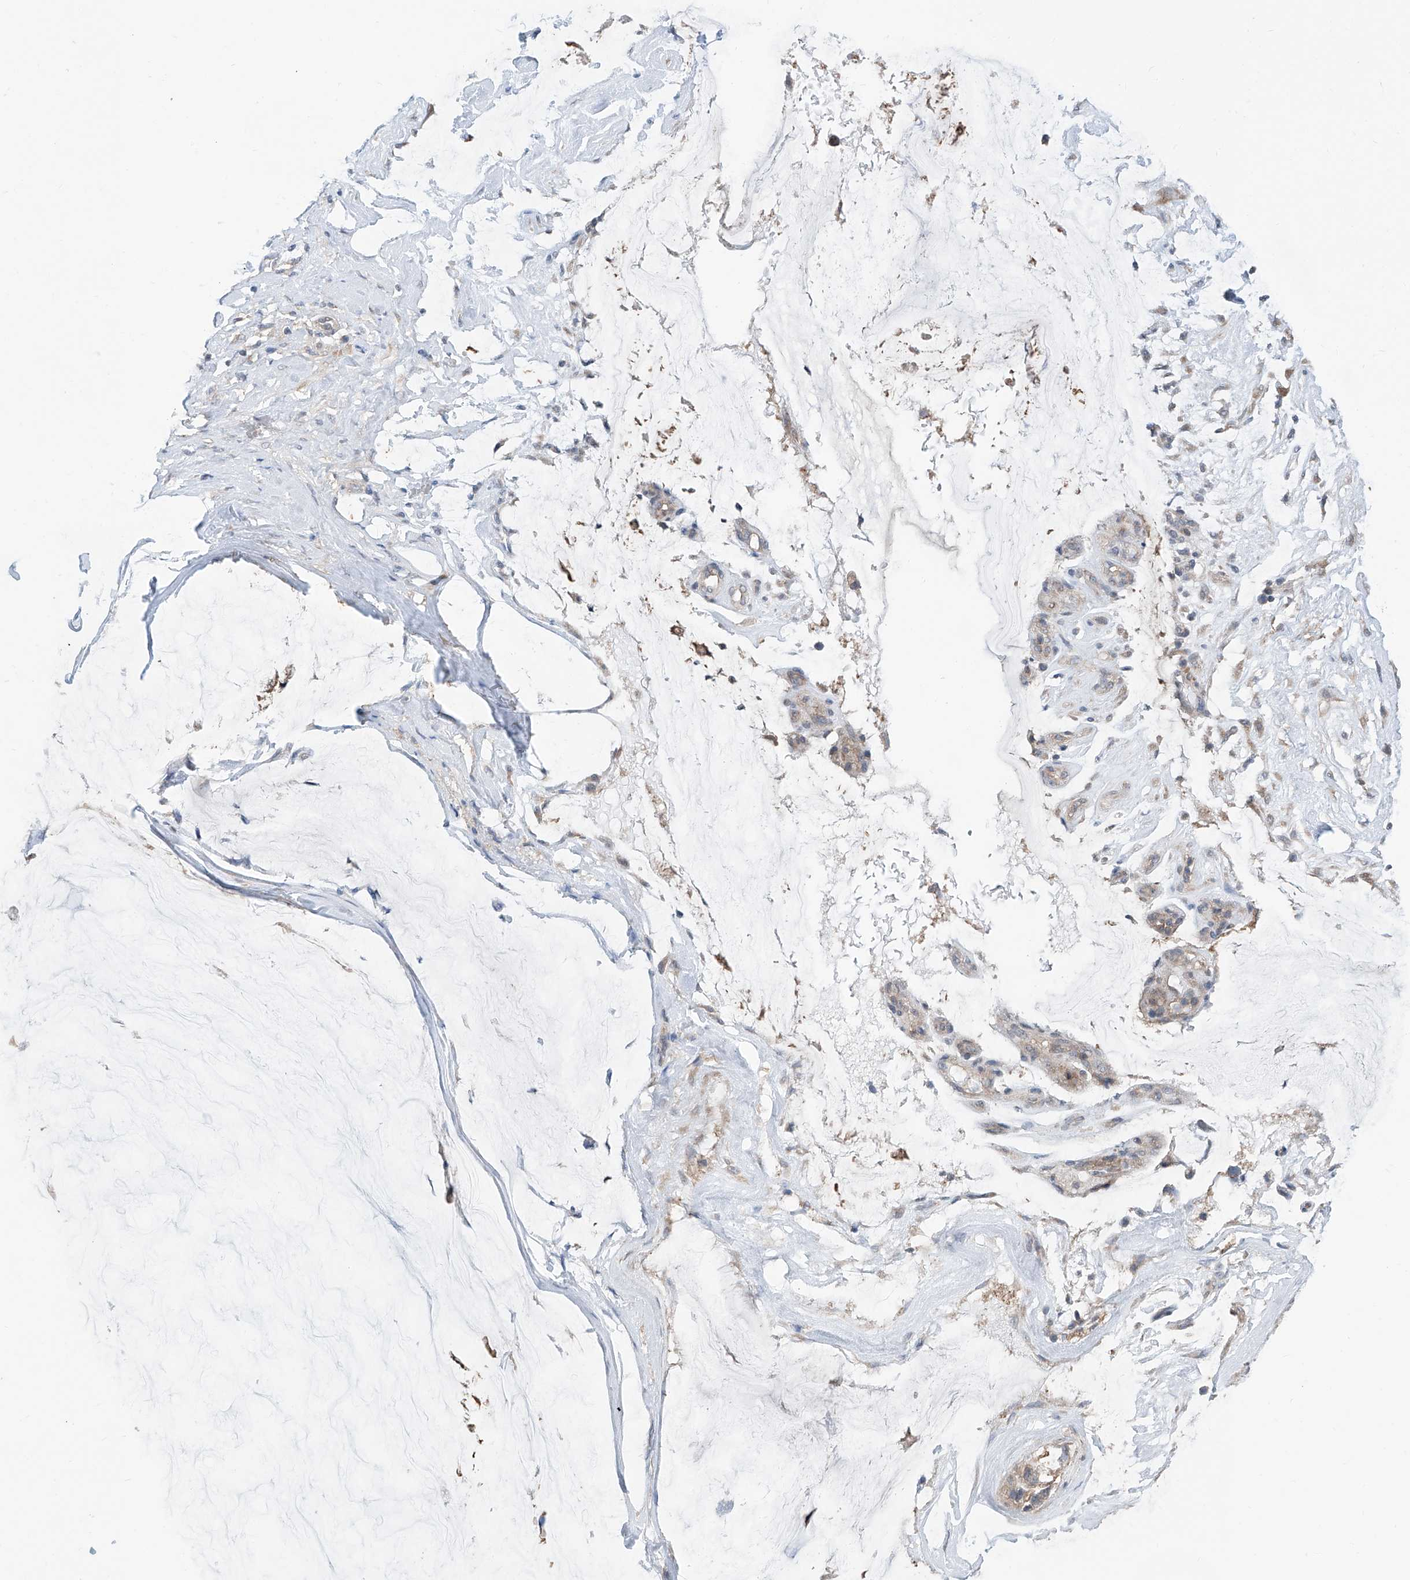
{"staining": {"intensity": "weak", "quantity": "<25%", "location": "cytoplasmic/membranous"}, "tissue": "ovarian cancer", "cell_type": "Tumor cells", "image_type": "cancer", "snomed": [{"axis": "morphology", "description": "Cystadenocarcinoma, mucinous, NOS"}, {"axis": "topography", "description": "Ovary"}], "caption": "Immunohistochemical staining of human ovarian cancer (mucinous cystadenocarcinoma) displays no significant staining in tumor cells.", "gene": "KCNK10", "patient": {"sex": "female", "age": 39}}